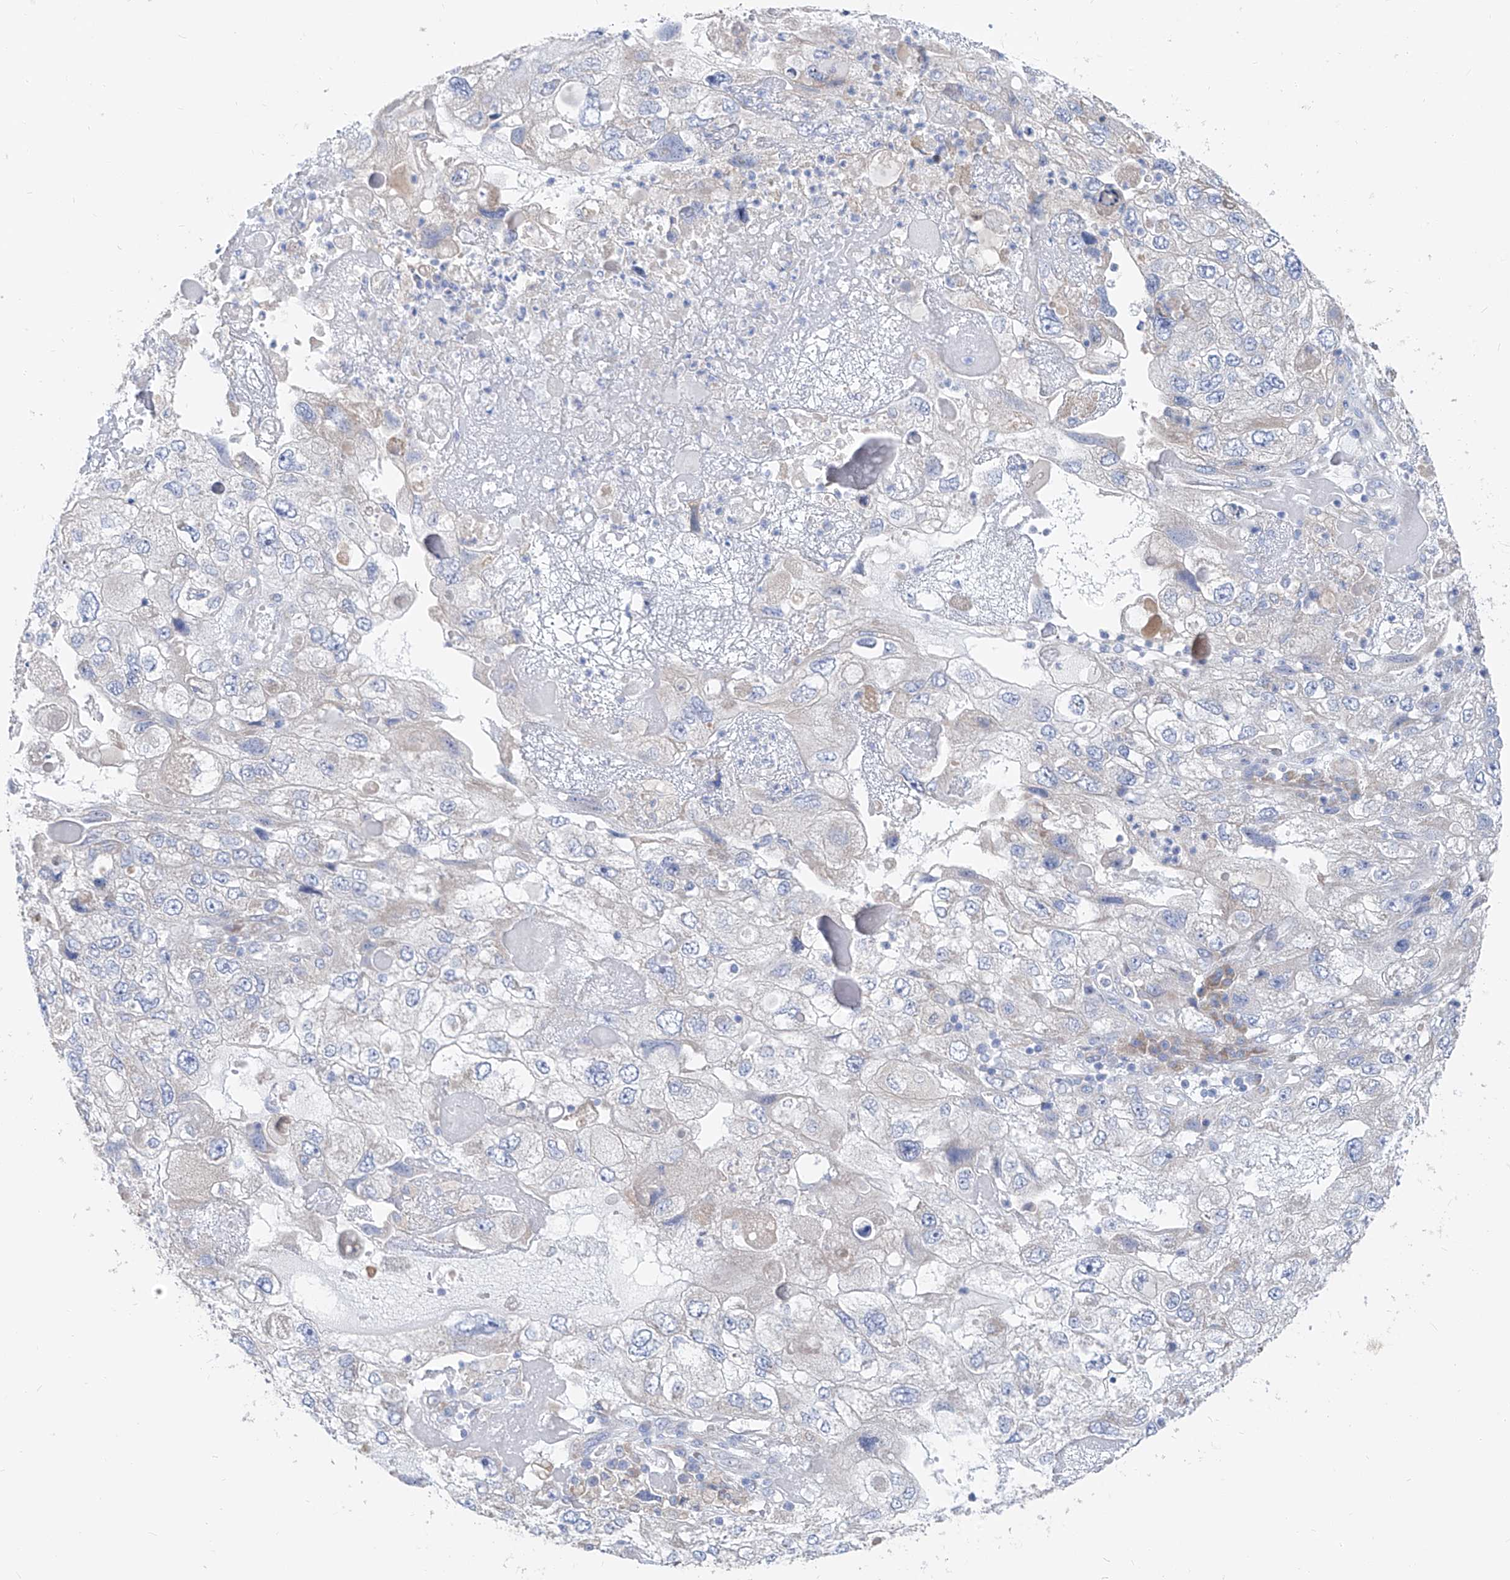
{"staining": {"intensity": "negative", "quantity": "none", "location": "none"}, "tissue": "endometrial cancer", "cell_type": "Tumor cells", "image_type": "cancer", "snomed": [{"axis": "morphology", "description": "Adenocarcinoma, NOS"}, {"axis": "topography", "description": "Endometrium"}], "caption": "The immunohistochemistry (IHC) photomicrograph has no significant staining in tumor cells of endometrial cancer tissue.", "gene": "UFL1", "patient": {"sex": "female", "age": 49}}